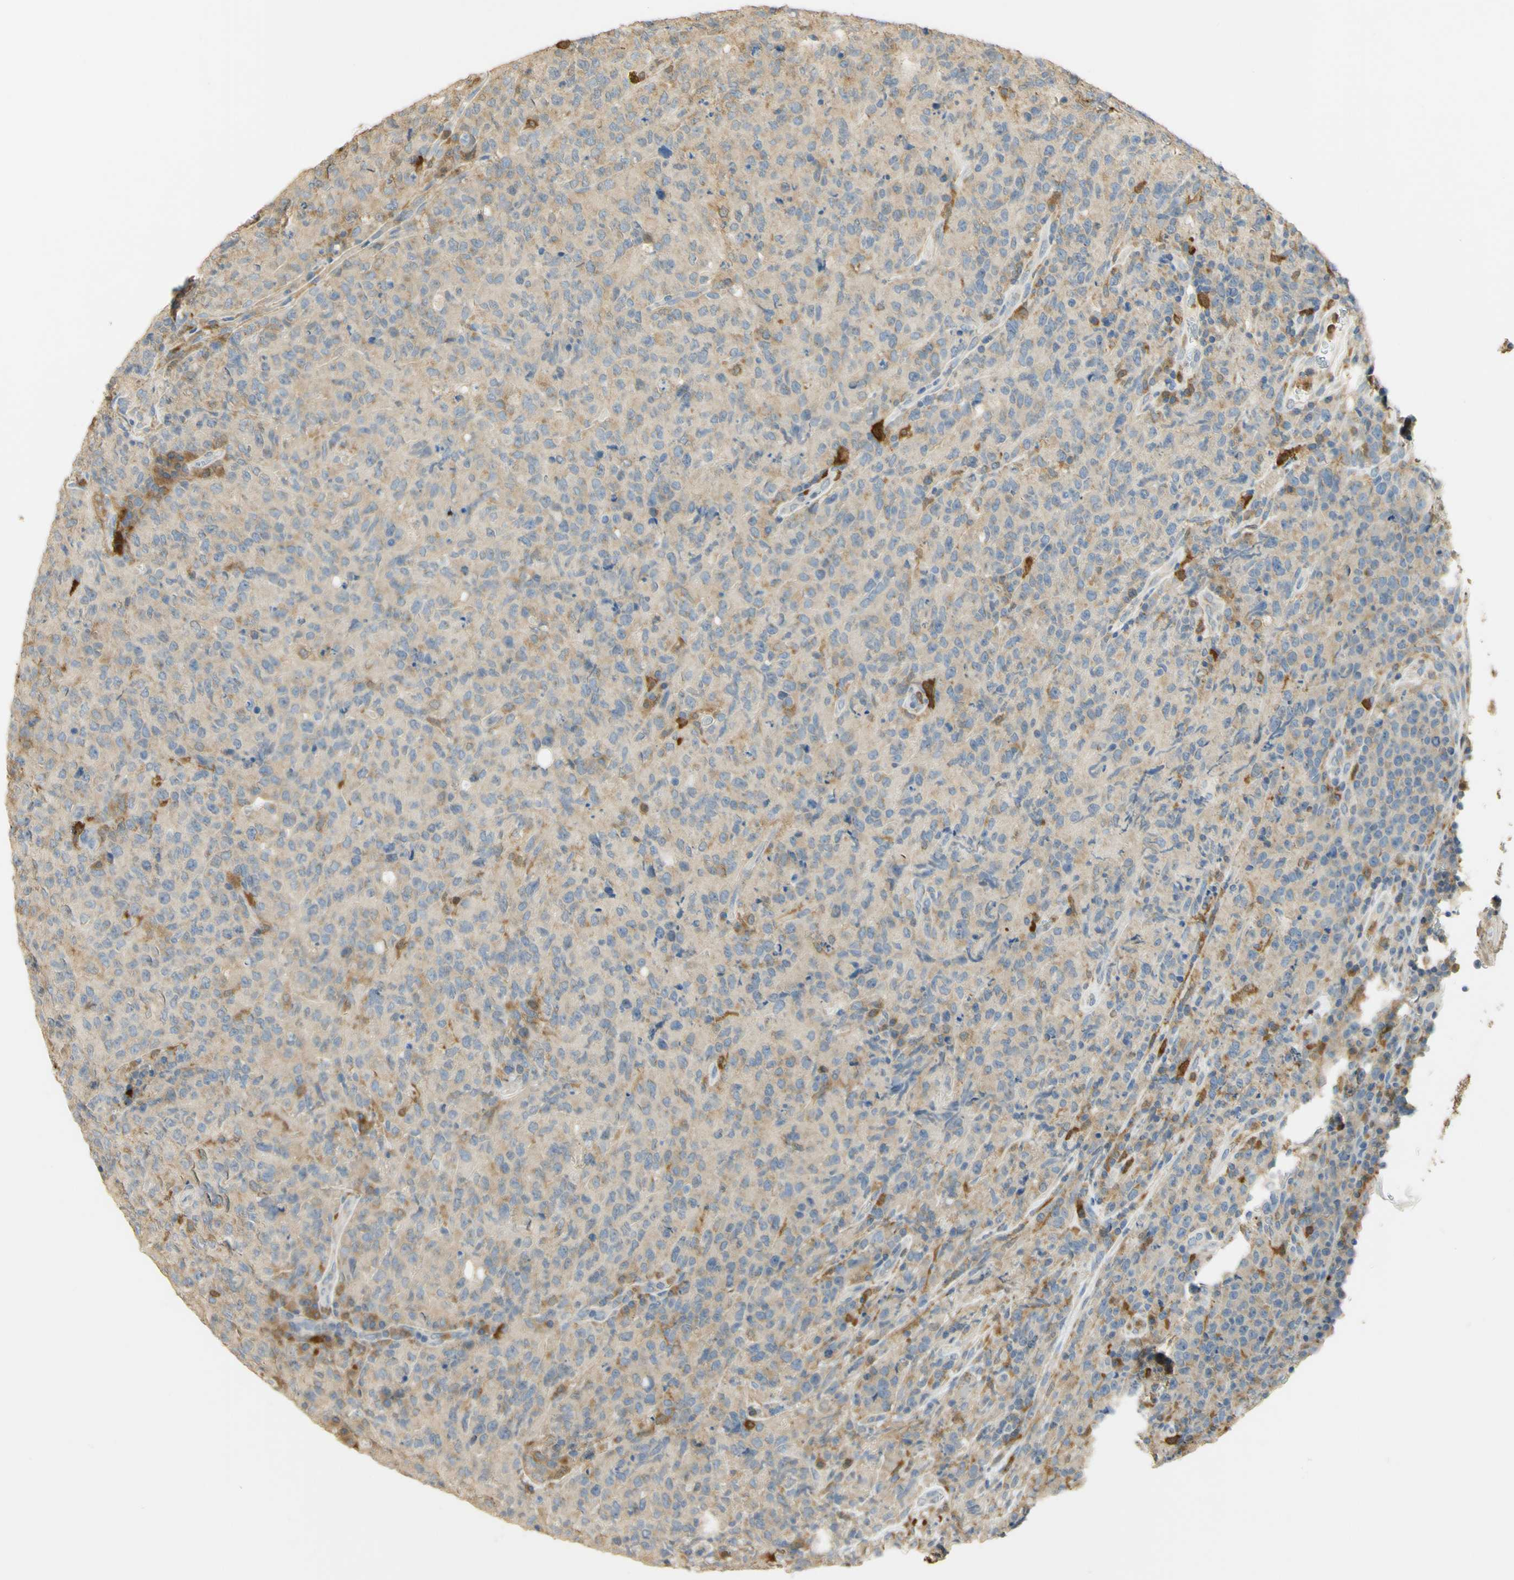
{"staining": {"intensity": "weak", "quantity": ">75%", "location": "cytoplasmic/membranous"}, "tissue": "lymphoma", "cell_type": "Tumor cells", "image_type": "cancer", "snomed": [{"axis": "morphology", "description": "Malignant lymphoma, non-Hodgkin's type, High grade"}, {"axis": "topography", "description": "Tonsil"}], "caption": "Weak cytoplasmic/membranous positivity for a protein is identified in about >75% of tumor cells of high-grade malignant lymphoma, non-Hodgkin's type using immunohistochemistry (IHC).", "gene": "PAK1", "patient": {"sex": "female", "age": 36}}